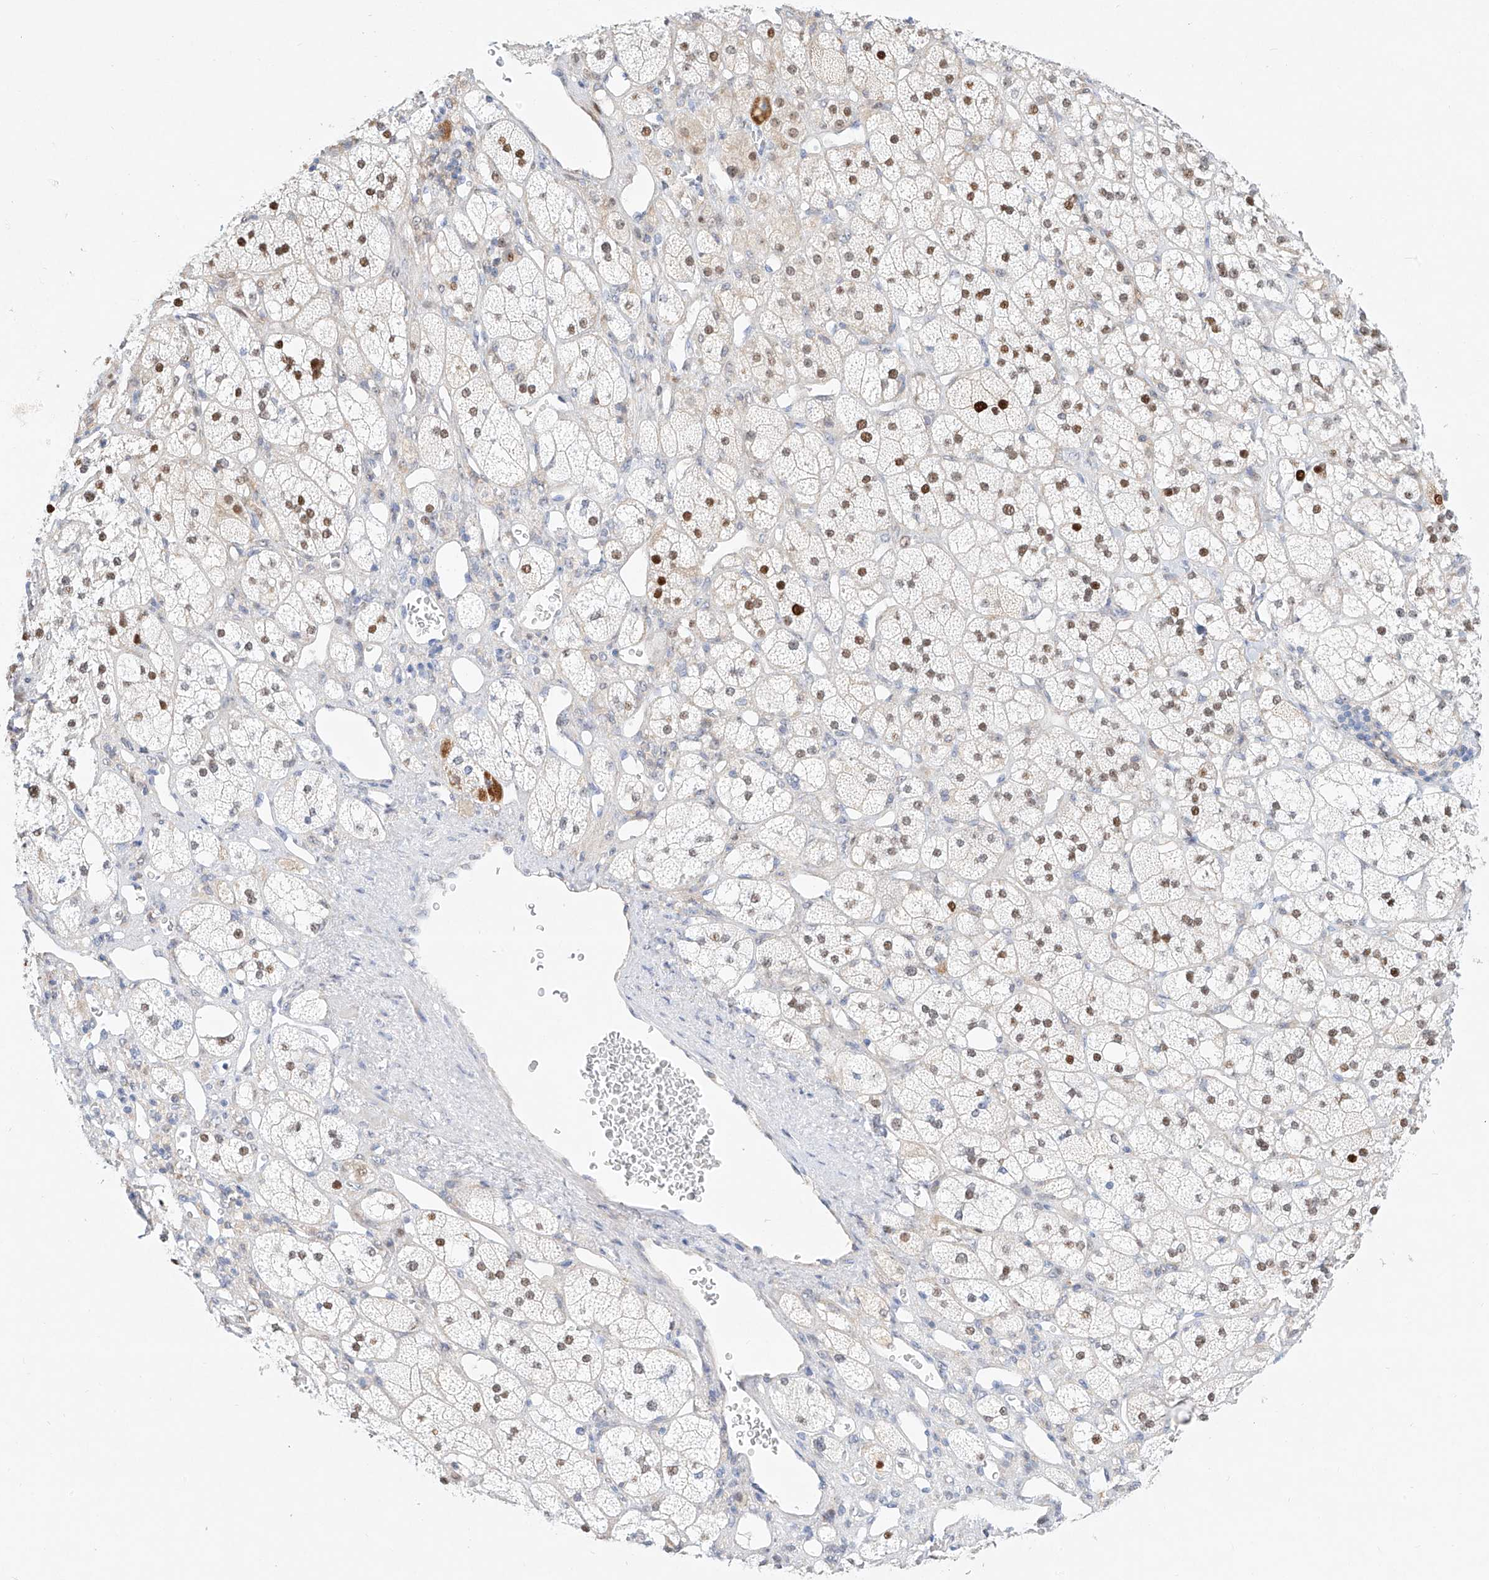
{"staining": {"intensity": "moderate", "quantity": "25%-75%", "location": "nuclear"}, "tissue": "adrenal gland", "cell_type": "Glandular cells", "image_type": "normal", "snomed": [{"axis": "morphology", "description": "Normal tissue, NOS"}, {"axis": "topography", "description": "Adrenal gland"}], "caption": "Immunohistochemistry (IHC) (DAB (3,3'-diaminobenzidine)) staining of benign adrenal gland exhibits moderate nuclear protein positivity in about 25%-75% of glandular cells.", "gene": "SNU13", "patient": {"sex": "male", "age": 61}}